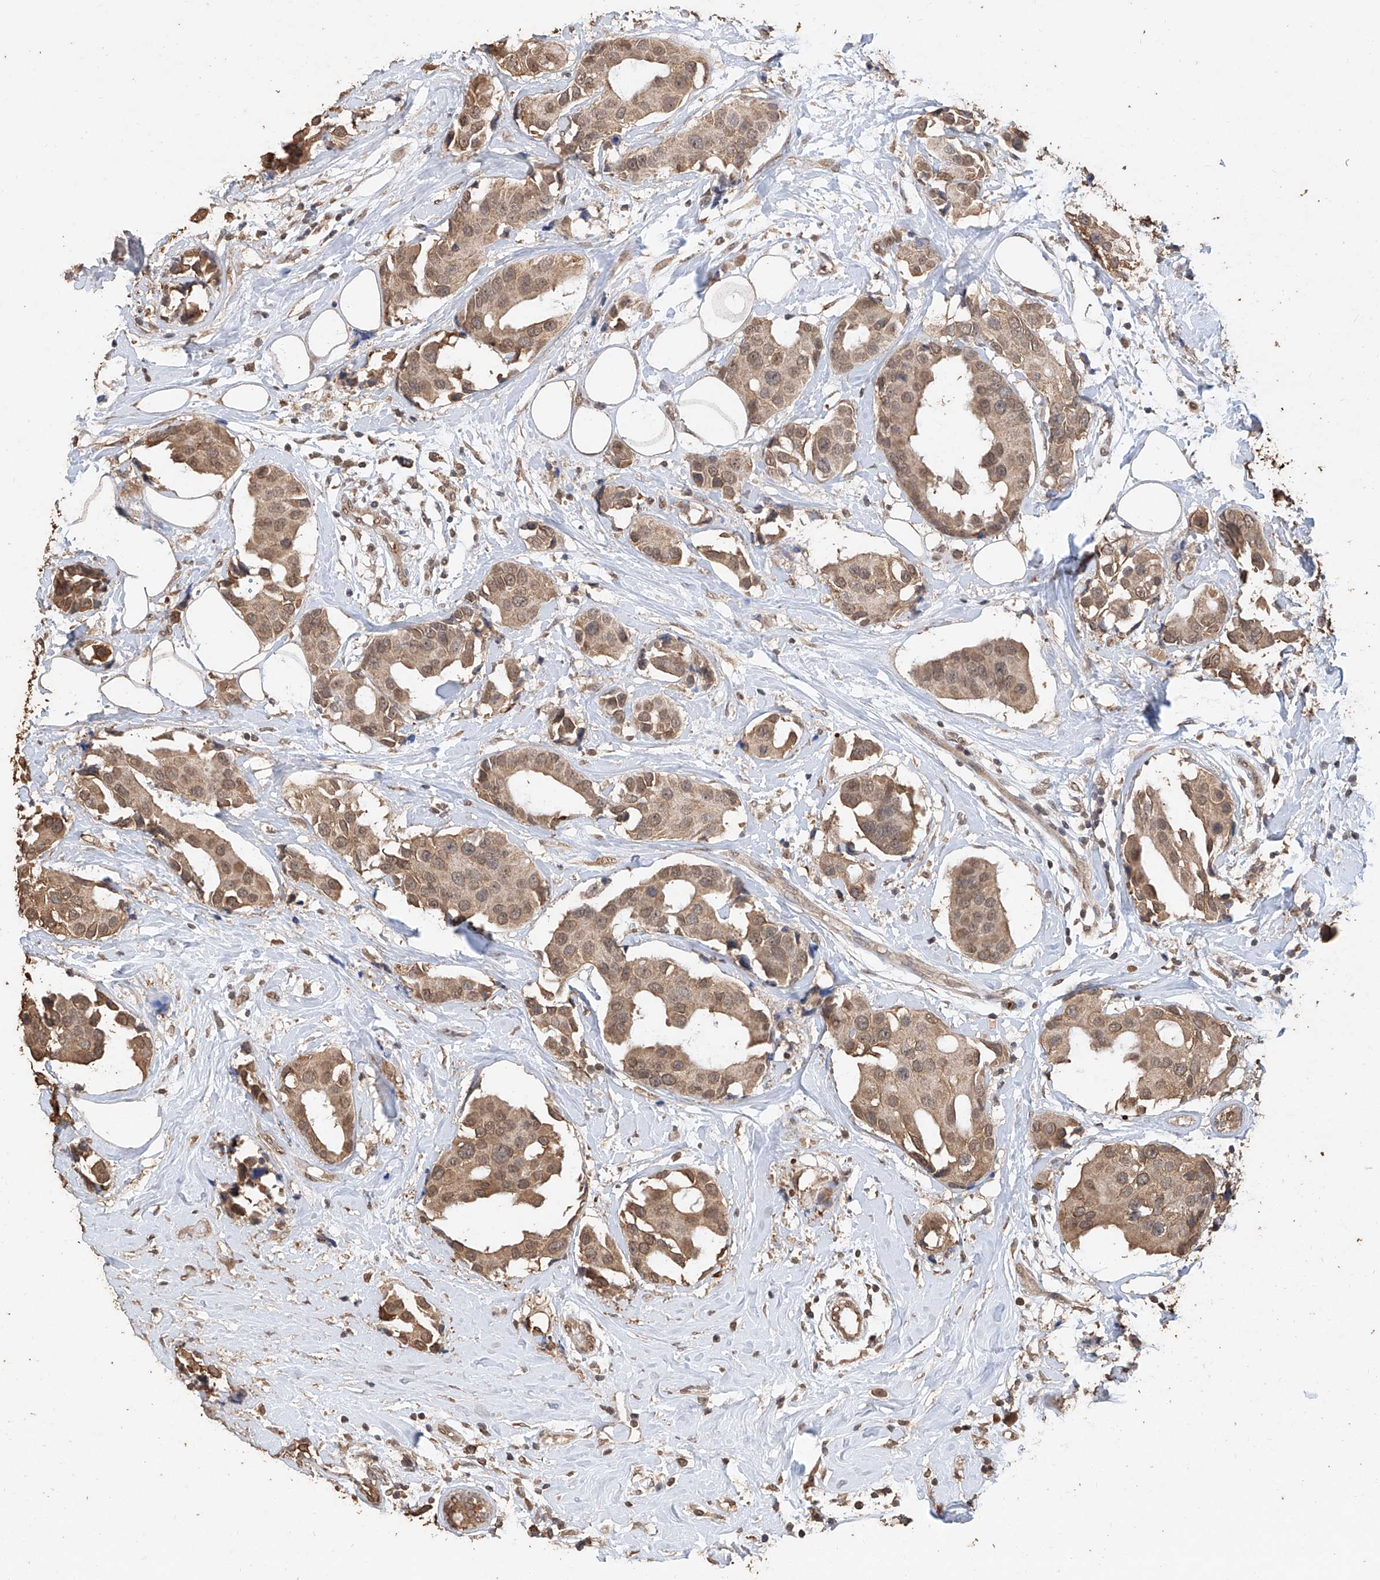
{"staining": {"intensity": "moderate", "quantity": ">75%", "location": "cytoplasmic/membranous,nuclear"}, "tissue": "breast cancer", "cell_type": "Tumor cells", "image_type": "cancer", "snomed": [{"axis": "morphology", "description": "Normal tissue, NOS"}, {"axis": "morphology", "description": "Duct carcinoma"}, {"axis": "topography", "description": "Breast"}], "caption": "An IHC image of neoplastic tissue is shown. Protein staining in brown highlights moderate cytoplasmic/membranous and nuclear positivity in intraductal carcinoma (breast) within tumor cells.", "gene": "ELOVL1", "patient": {"sex": "female", "age": 39}}